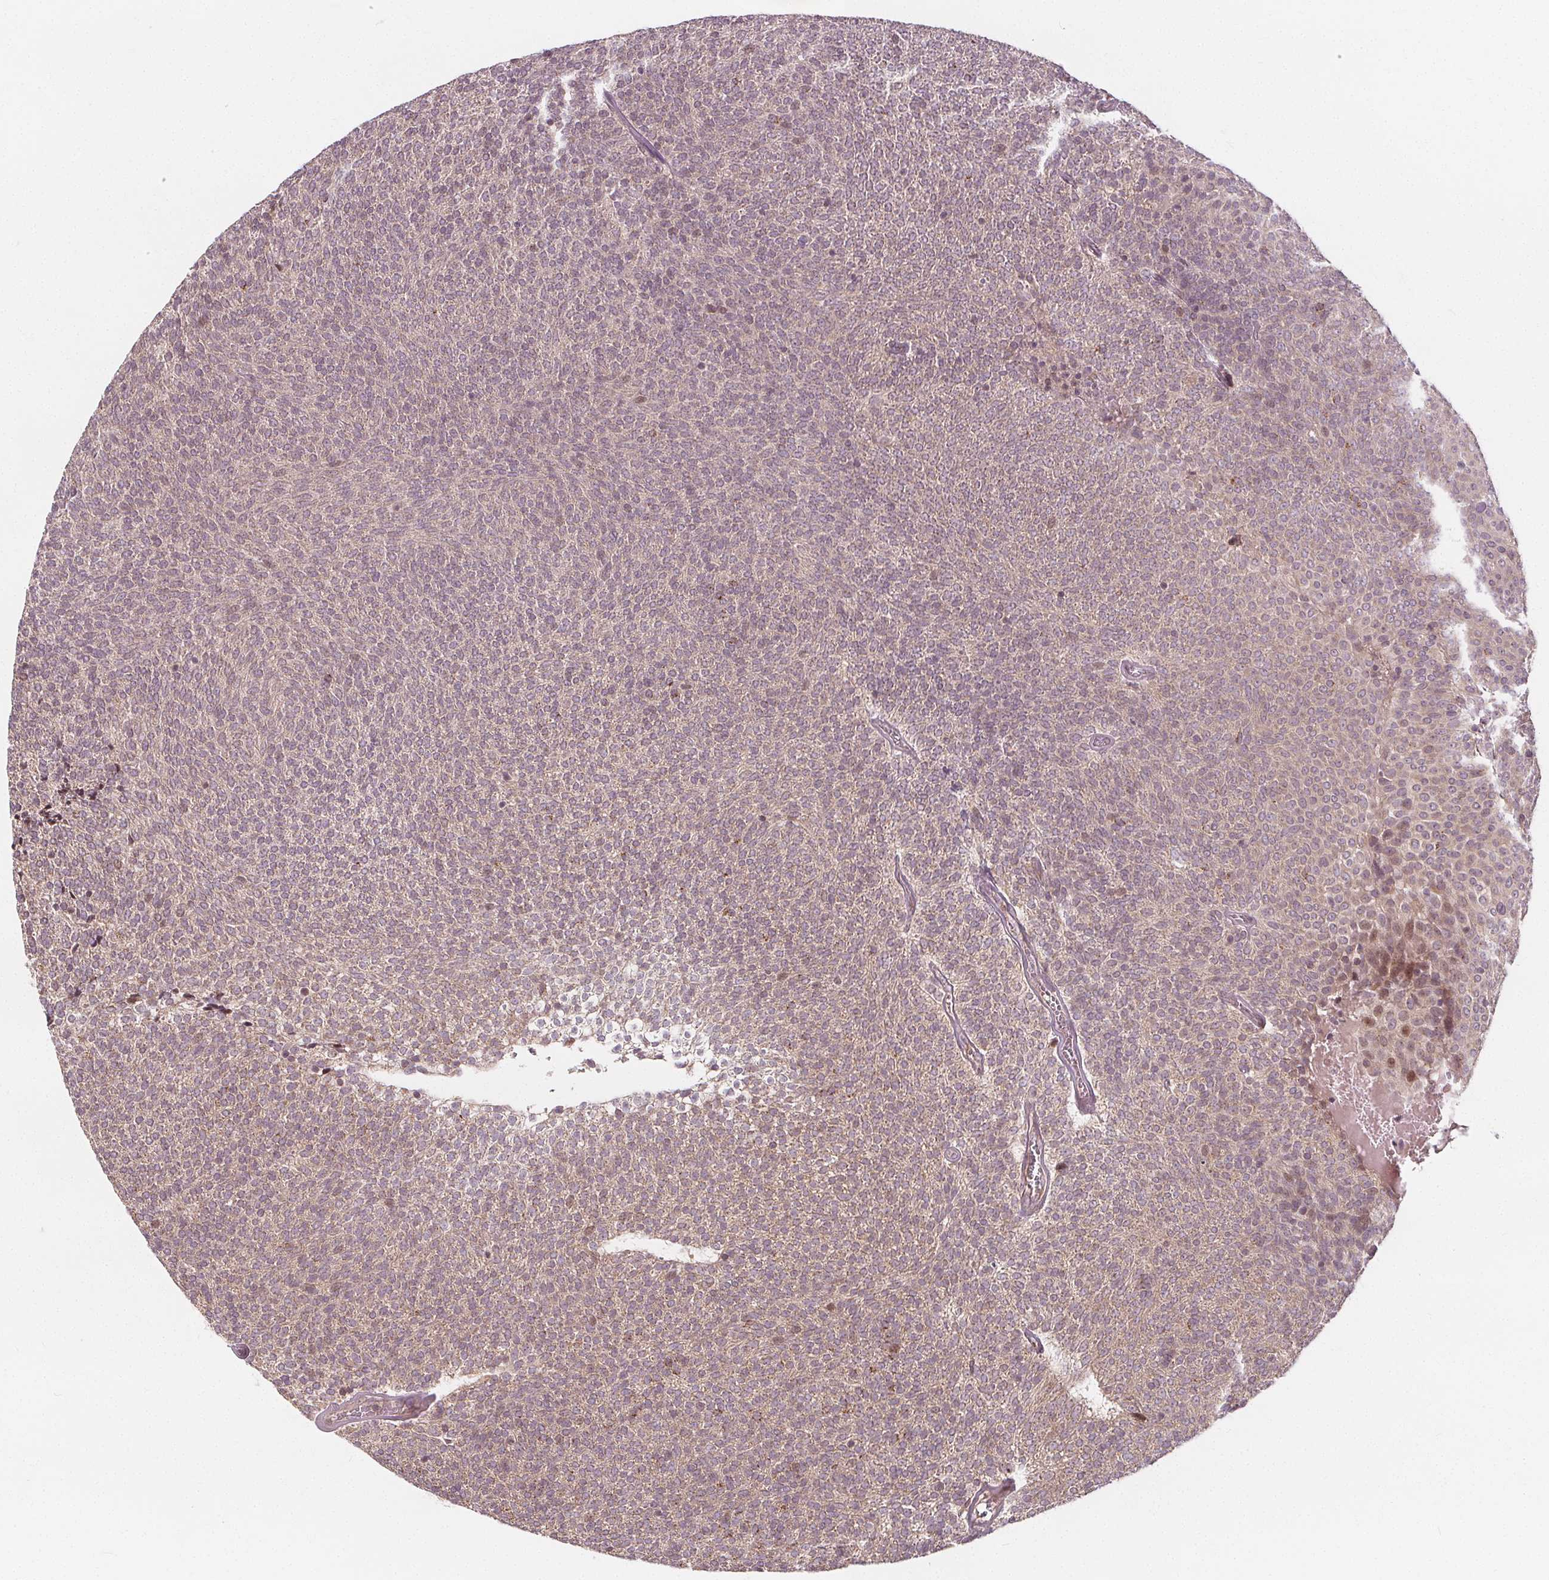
{"staining": {"intensity": "weak", "quantity": "25%-75%", "location": "cytoplasmic/membranous,nuclear"}, "tissue": "urothelial cancer", "cell_type": "Tumor cells", "image_type": "cancer", "snomed": [{"axis": "morphology", "description": "Urothelial carcinoma, Low grade"}, {"axis": "topography", "description": "Urinary bladder"}], "caption": "A high-resolution image shows immunohistochemistry staining of urothelial carcinoma (low-grade), which shows weak cytoplasmic/membranous and nuclear positivity in about 25%-75% of tumor cells.", "gene": "AKT1S1", "patient": {"sex": "male", "age": 77}}